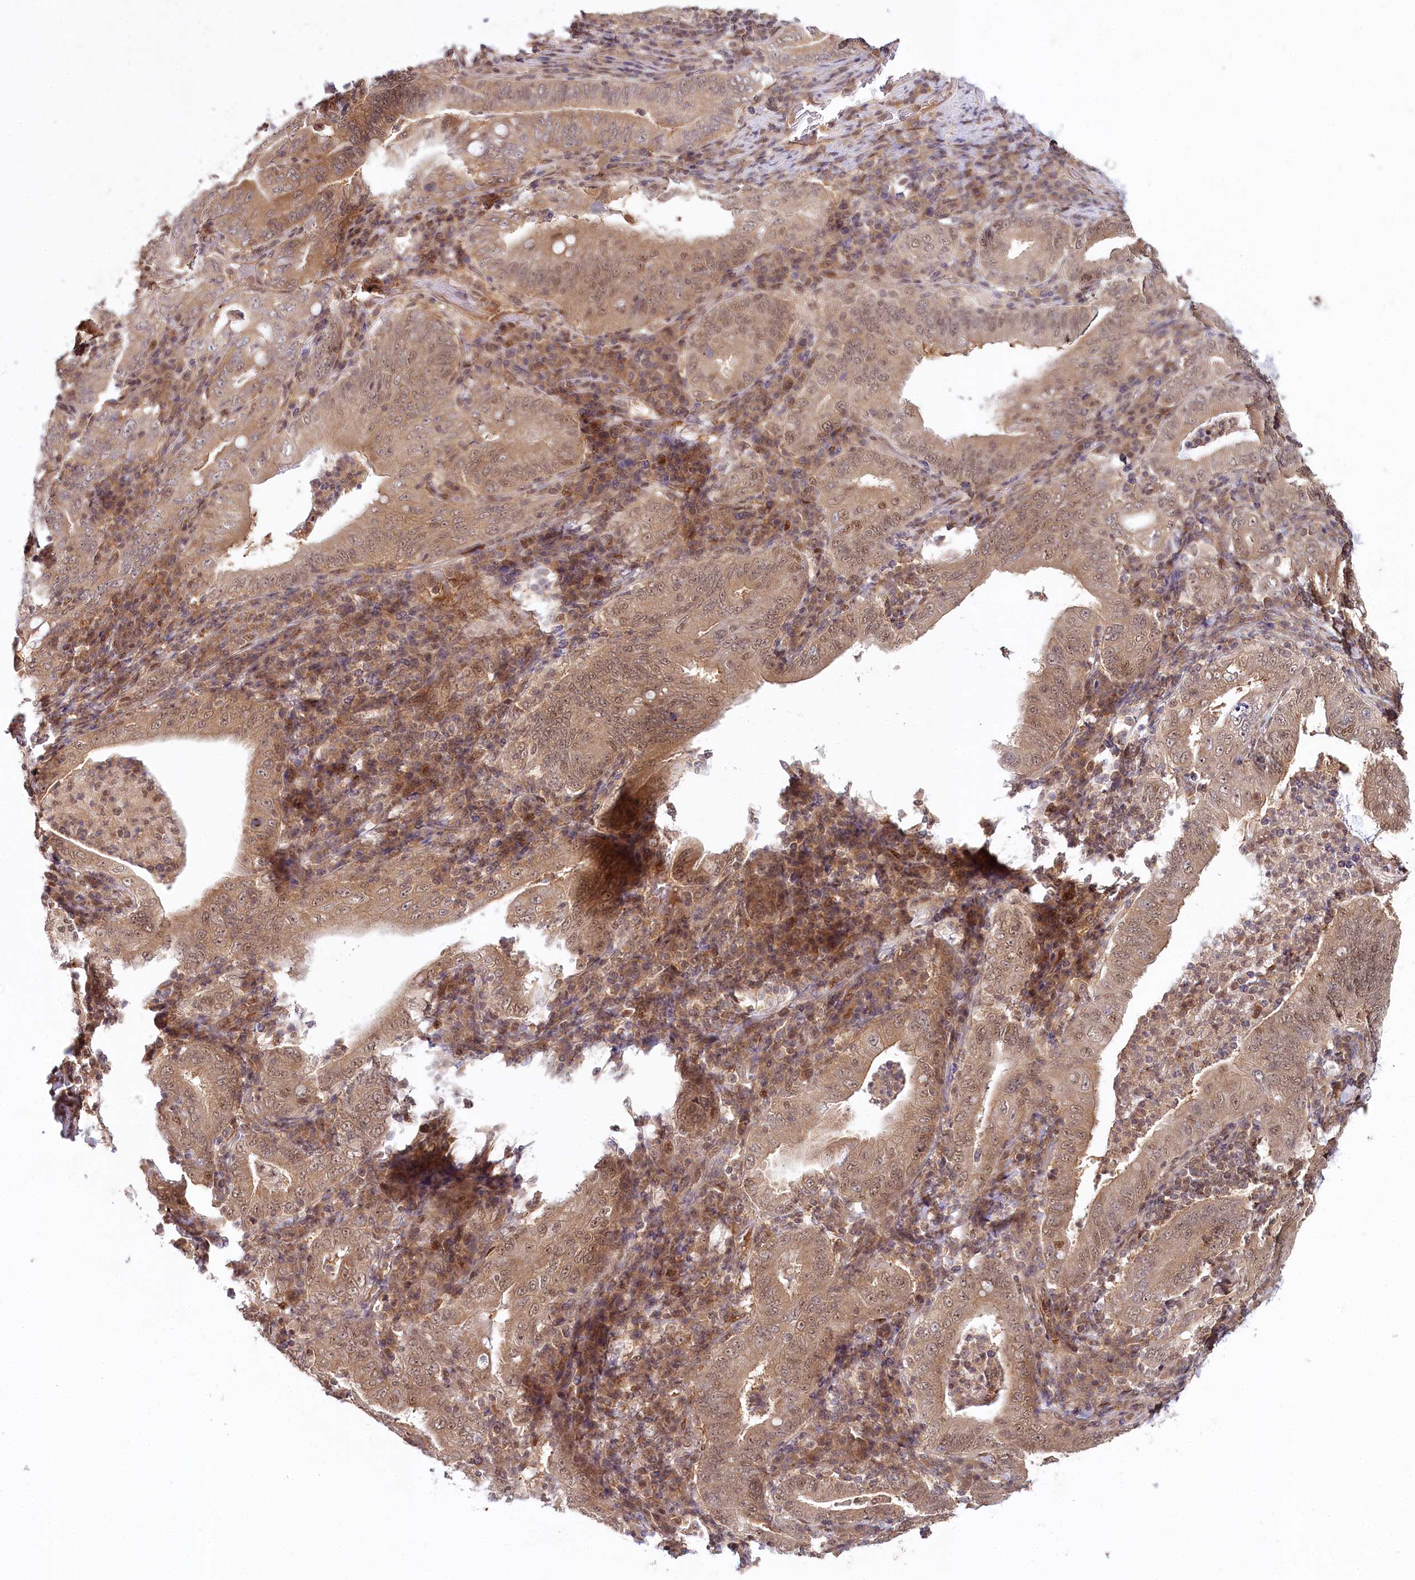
{"staining": {"intensity": "moderate", "quantity": ">75%", "location": "cytoplasmic/membranous,nuclear"}, "tissue": "stomach cancer", "cell_type": "Tumor cells", "image_type": "cancer", "snomed": [{"axis": "morphology", "description": "Normal tissue, NOS"}, {"axis": "morphology", "description": "Adenocarcinoma, NOS"}, {"axis": "topography", "description": "Esophagus"}, {"axis": "topography", "description": "Stomach, upper"}, {"axis": "topography", "description": "Peripheral nerve tissue"}], "caption": "Immunohistochemistry histopathology image of stomach cancer (adenocarcinoma) stained for a protein (brown), which exhibits medium levels of moderate cytoplasmic/membranous and nuclear expression in approximately >75% of tumor cells.", "gene": "CCDC65", "patient": {"sex": "male", "age": 62}}